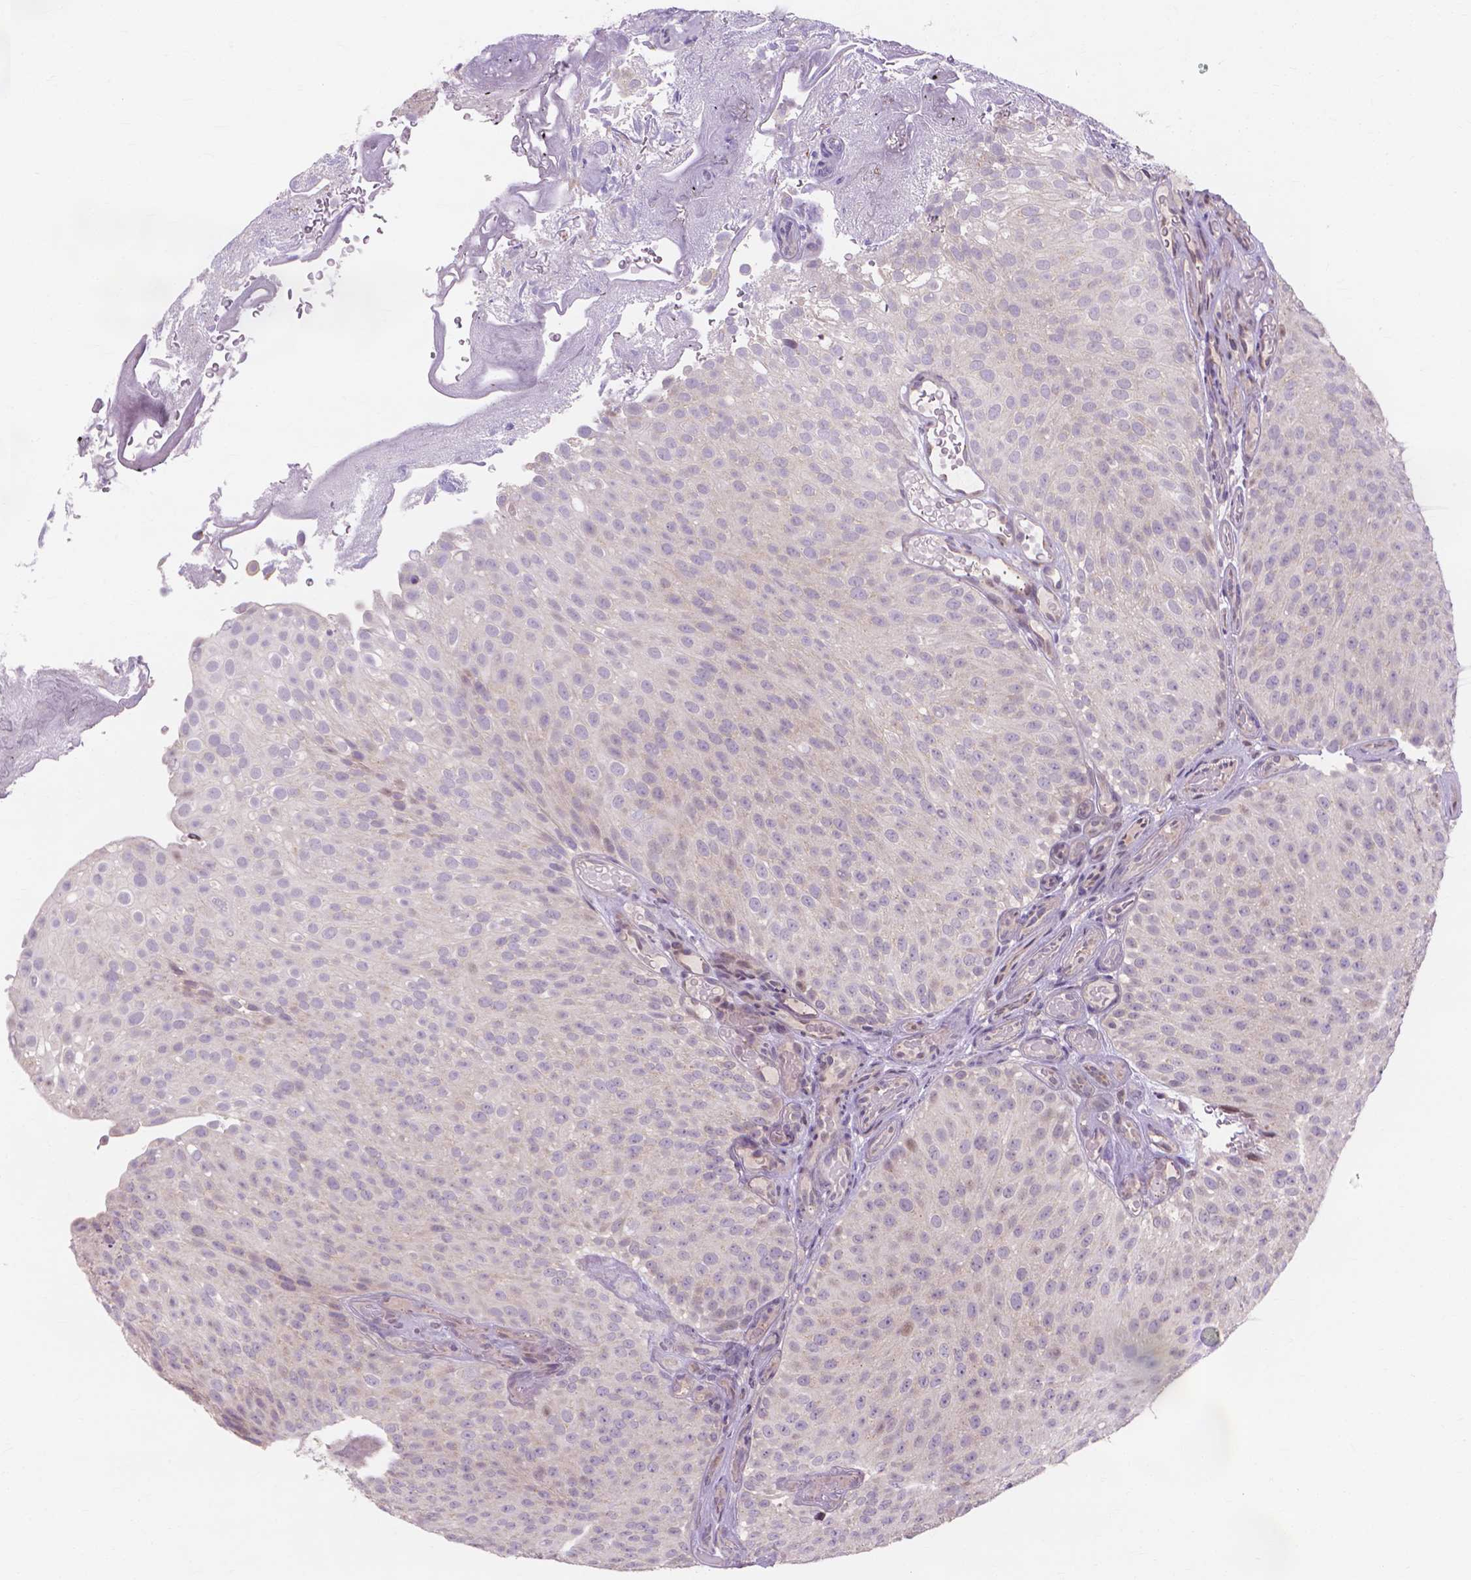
{"staining": {"intensity": "negative", "quantity": "none", "location": "none"}, "tissue": "urothelial cancer", "cell_type": "Tumor cells", "image_type": "cancer", "snomed": [{"axis": "morphology", "description": "Urothelial carcinoma, Low grade"}, {"axis": "topography", "description": "Urinary bladder"}], "caption": "A high-resolution histopathology image shows IHC staining of urothelial cancer, which demonstrates no significant staining in tumor cells.", "gene": "PRDM13", "patient": {"sex": "male", "age": 78}}